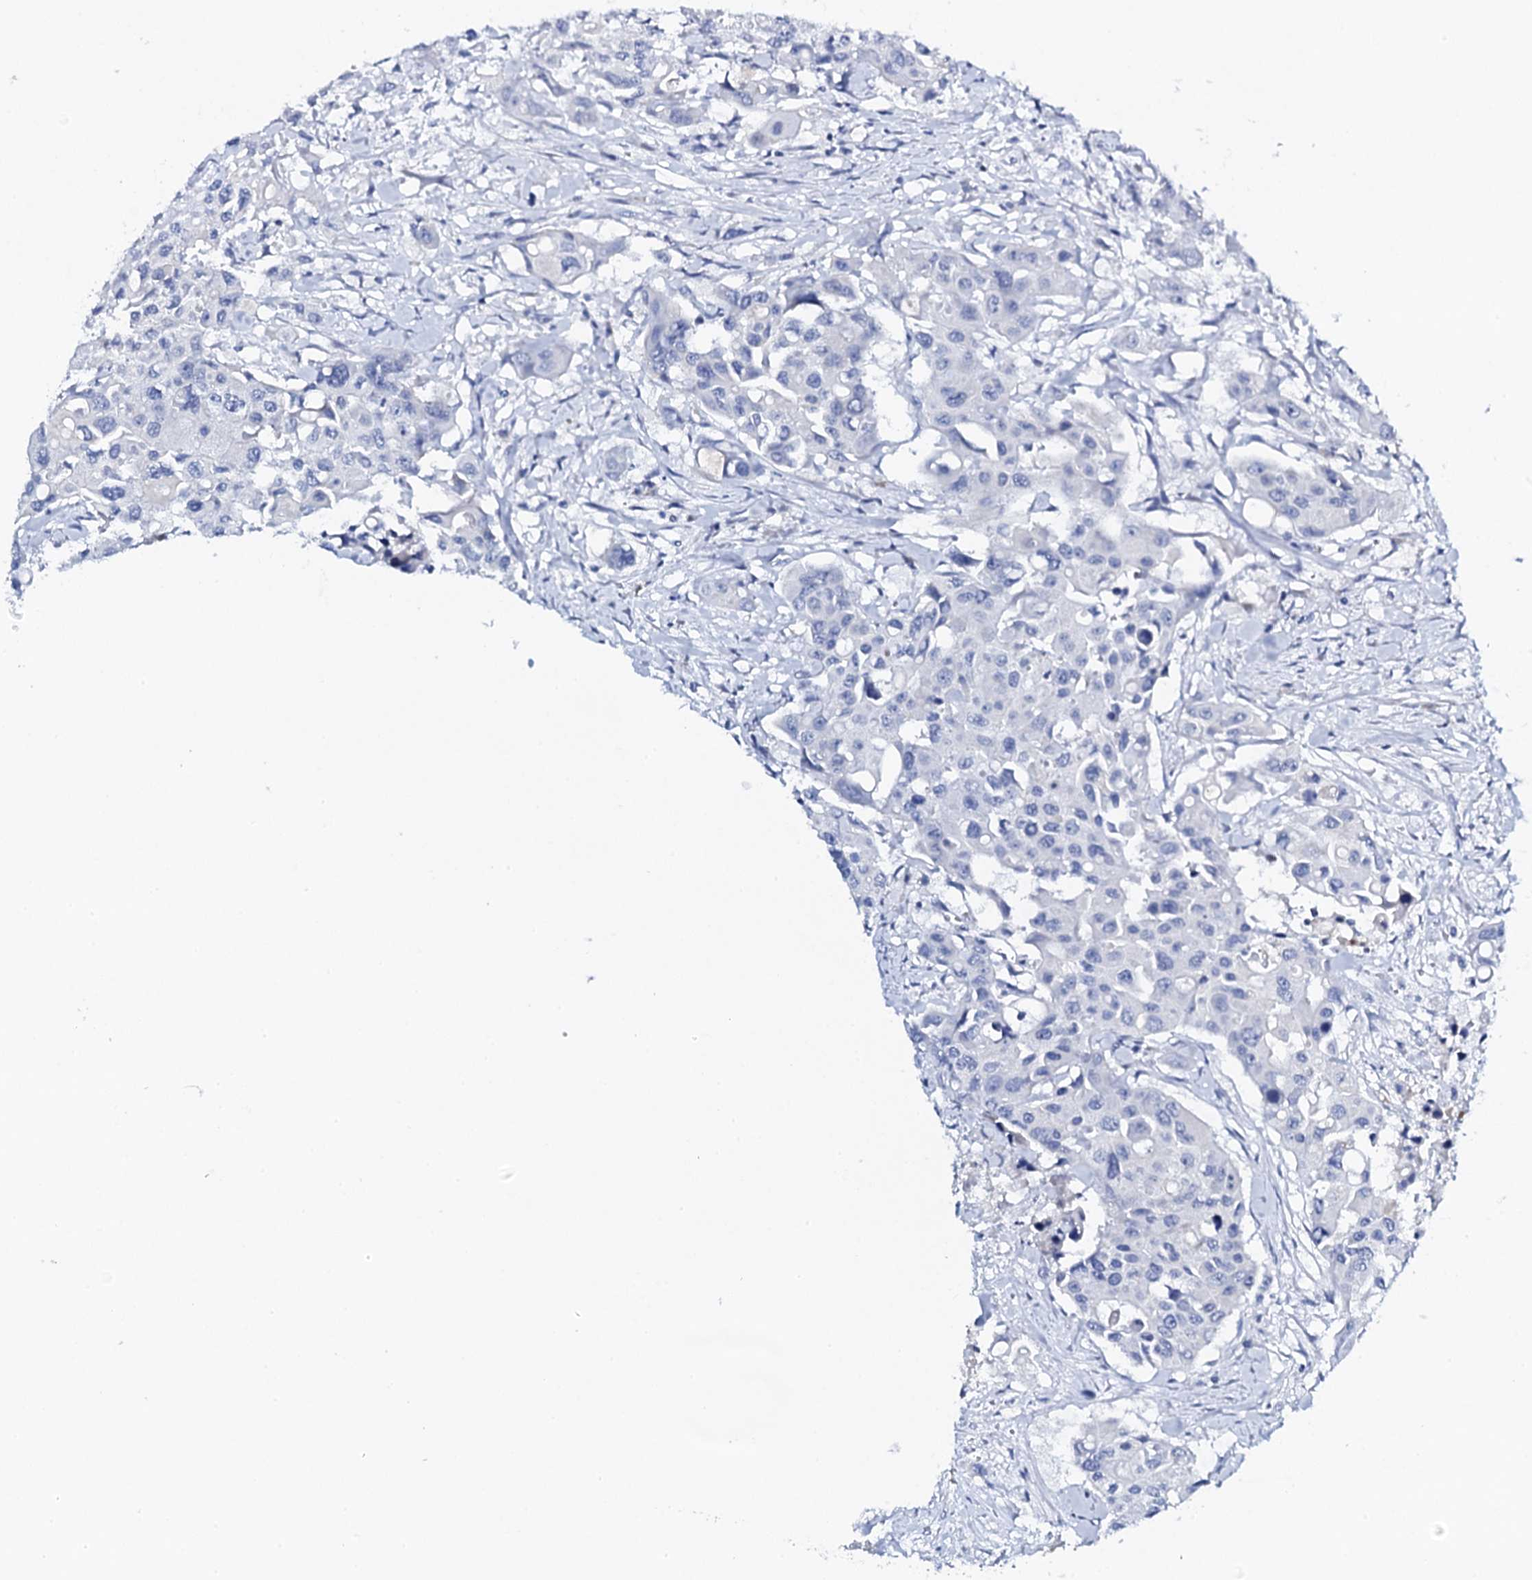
{"staining": {"intensity": "negative", "quantity": "none", "location": "none"}, "tissue": "colorectal cancer", "cell_type": "Tumor cells", "image_type": "cancer", "snomed": [{"axis": "morphology", "description": "Adenocarcinoma, NOS"}, {"axis": "topography", "description": "Colon"}], "caption": "Tumor cells show no significant expression in colorectal cancer (adenocarcinoma).", "gene": "FBXL16", "patient": {"sex": "male", "age": 77}}